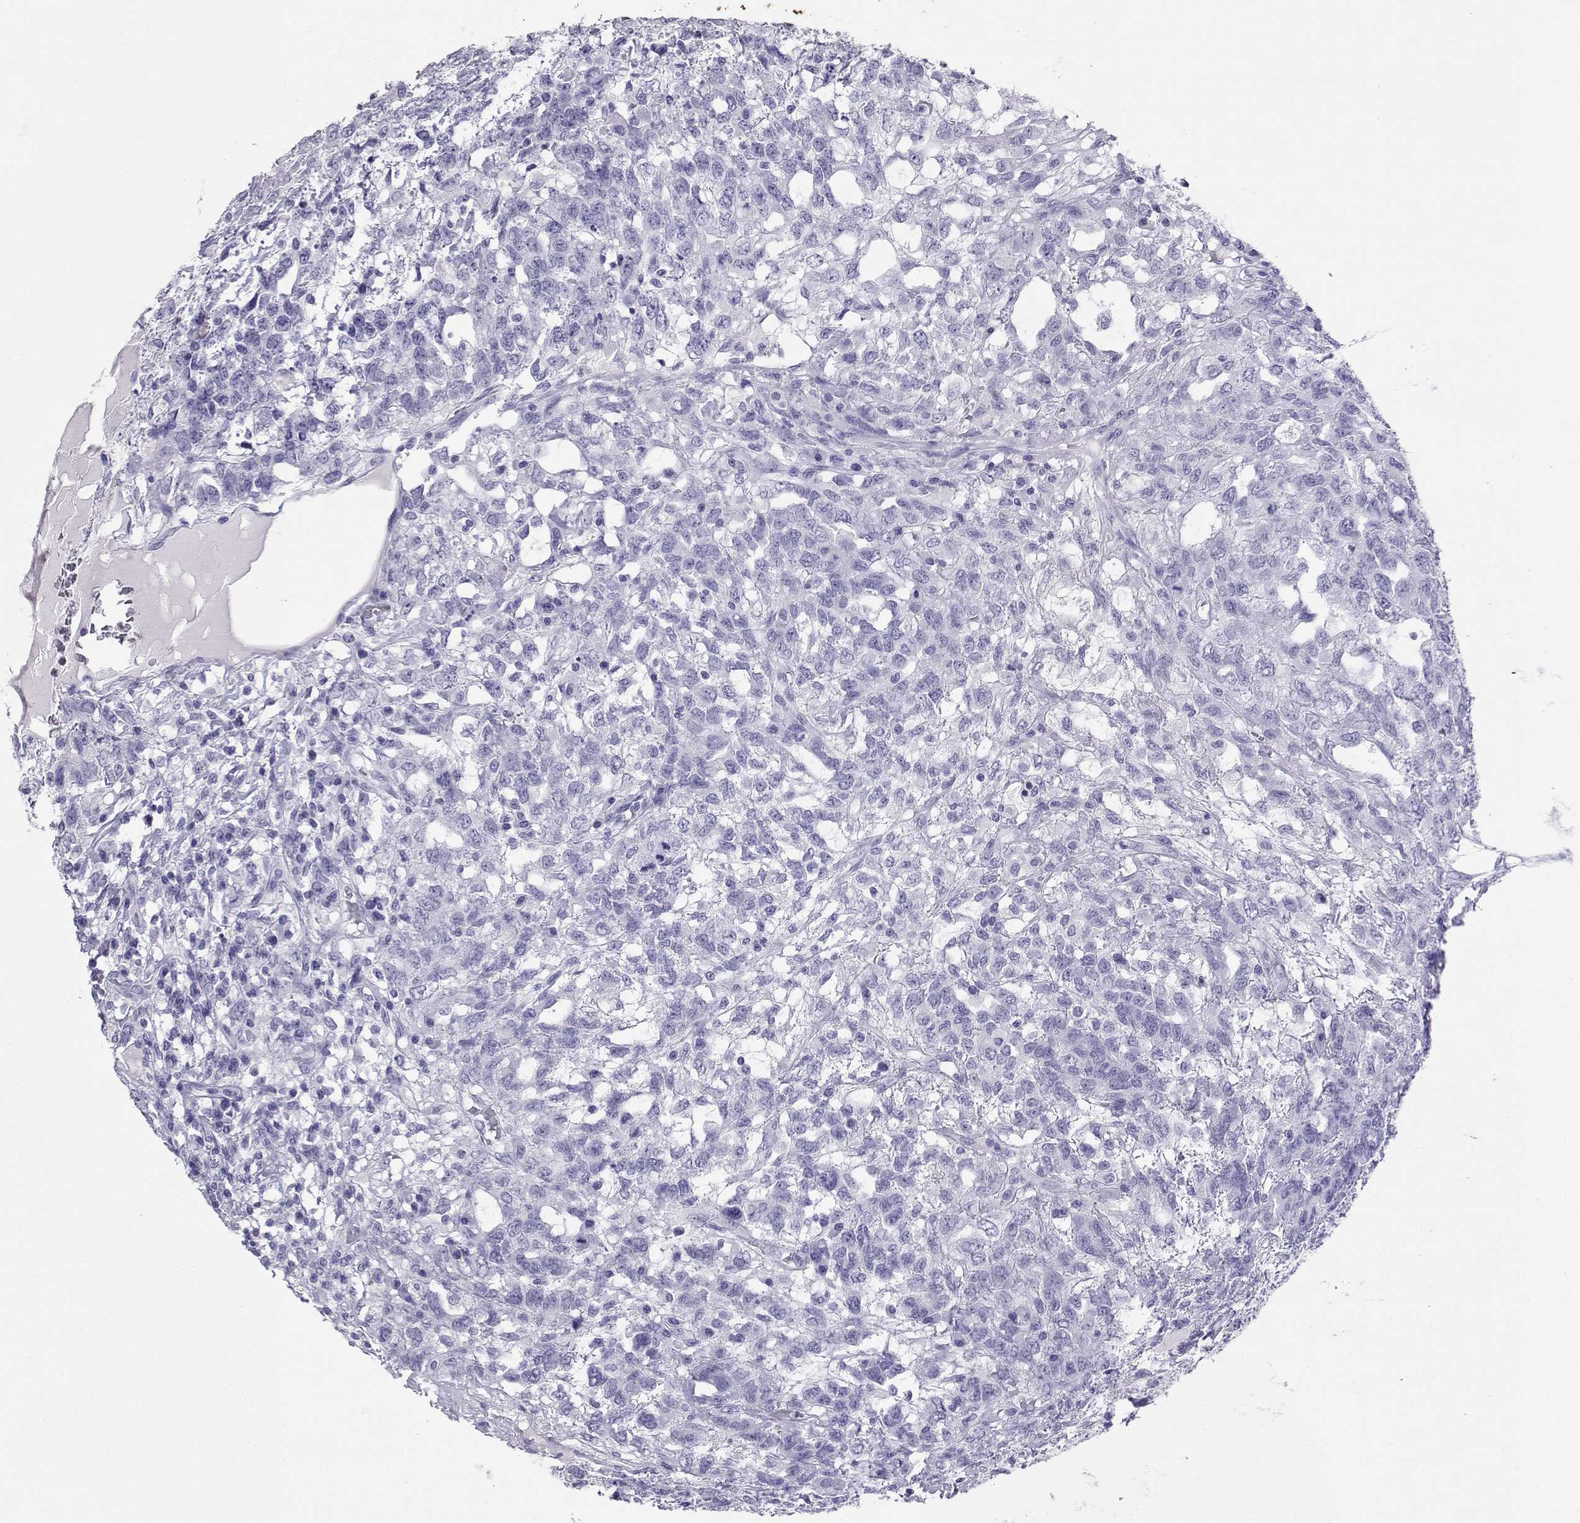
{"staining": {"intensity": "negative", "quantity": "none", "location": "none"}, "tissue": "testis cancer", "cell_type": "Tumor cells", "image_type": "cancer", "snomed": [{"axis": "morphology", "description": "Seminoma, NOS"}, {"axis": "topography", "description": "Testis"}], "caption": "This micrograph is of seminoma (testis) stained with IHC to label a protein in brown with the nuclei are counter-stained blue. There is no expression in tumor cells.", "gene": "LORICRIN", "patient": {"sex": "male", "age": 52}}